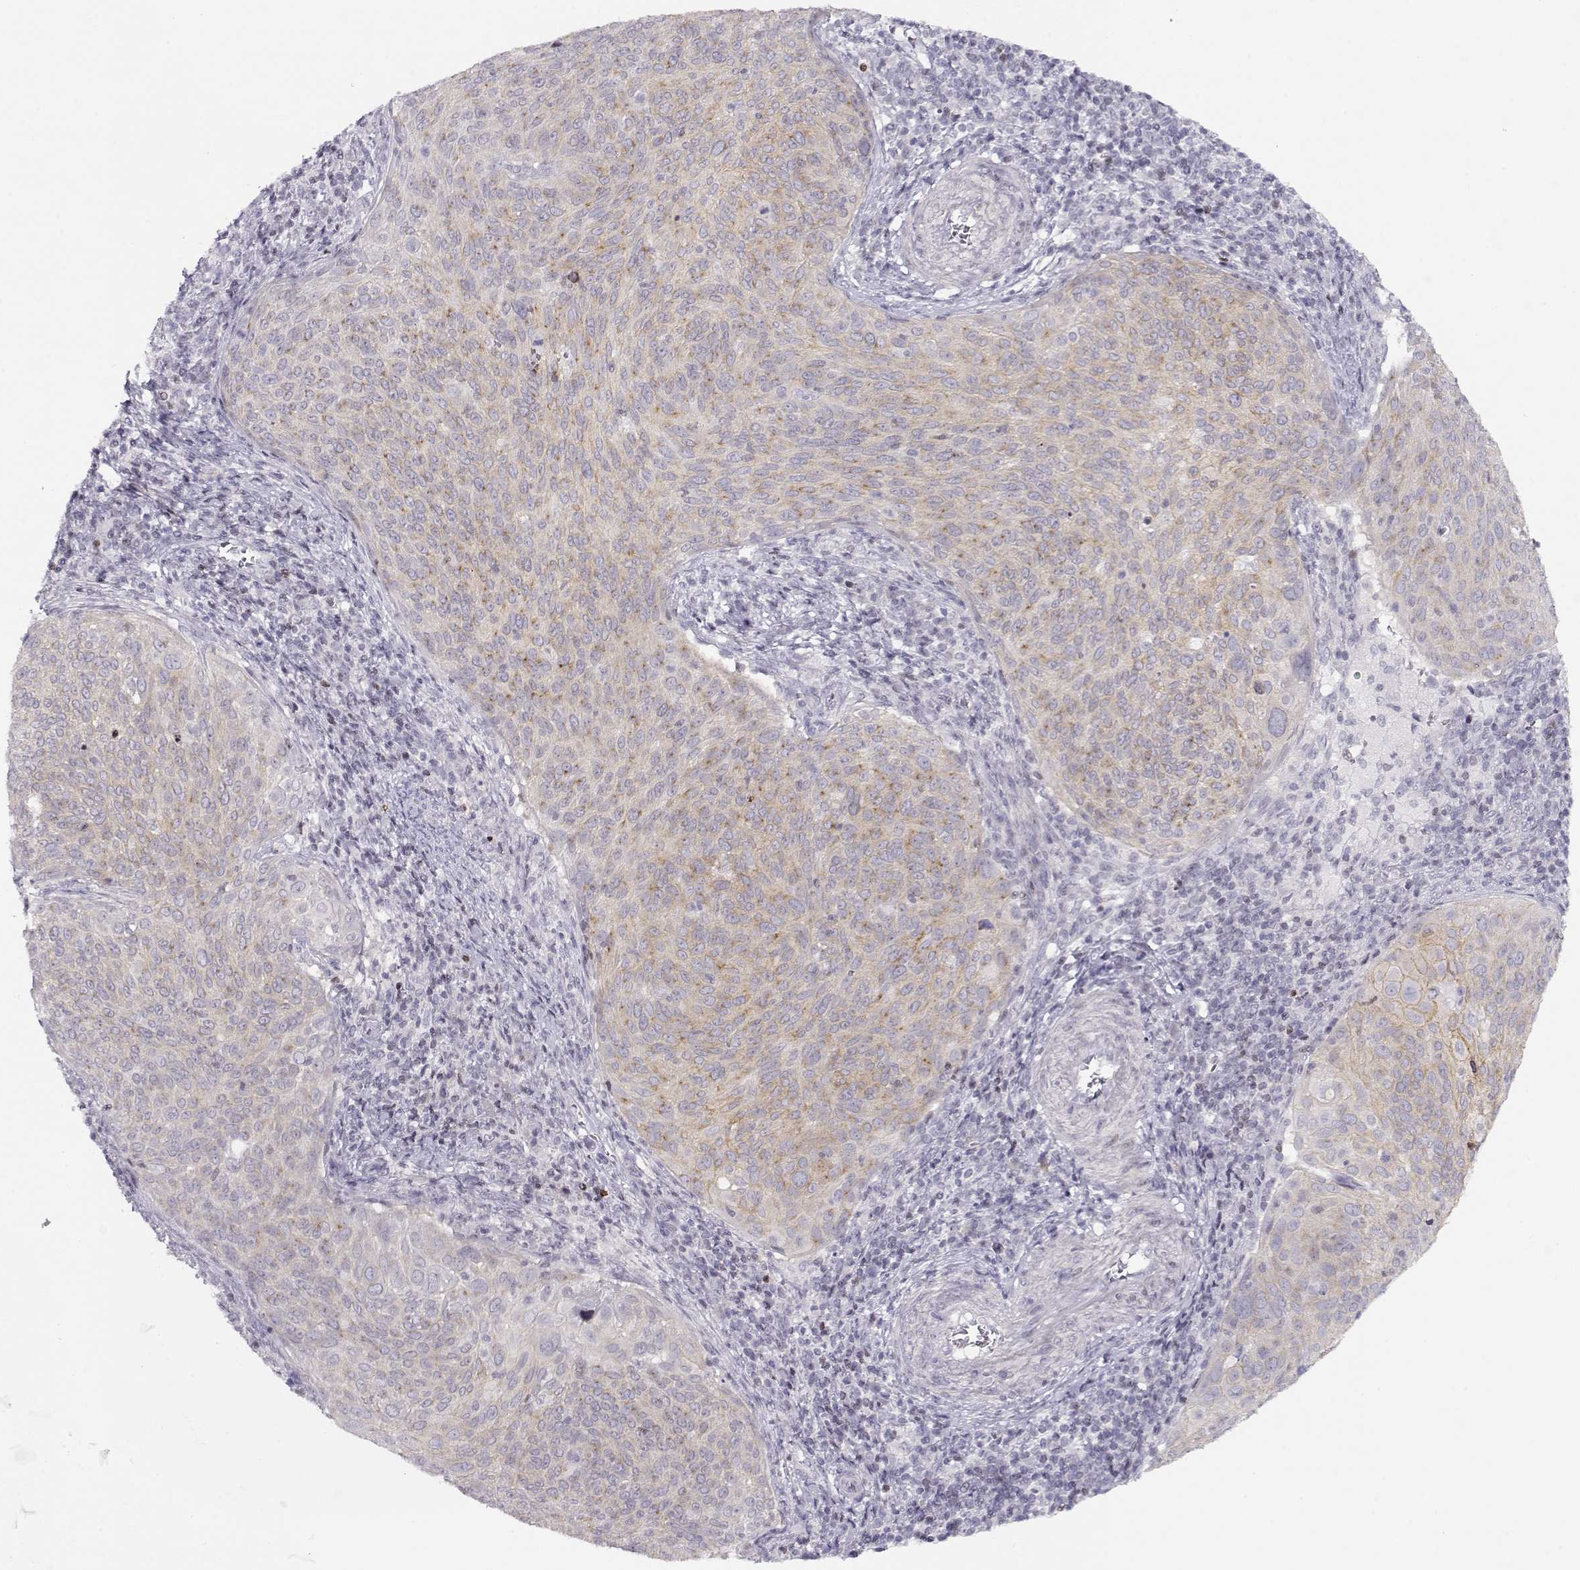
{"staining": {"intensity": "weak", "quantity": ">75%", "location": "cytoplasmic/membranous"}, "tissue": "cervical cancer", "cell_type": "Tumor cells", "image_type": "cancer", "snomed": [{"axis": "morphology", "description": "Squamous cell carcinoma, NOS"}, {"axis": "topography", "description": "Cervix"}], "caption": "Approximately >75% of tumor cells in human squamous cell carcinoma (cervical) reveal weak cytoplasmic/membranous protein expression as visualized by brown immunohistochemical staining.", "gene": "CRX", "patient": {"sex": "female", "age": 39}}